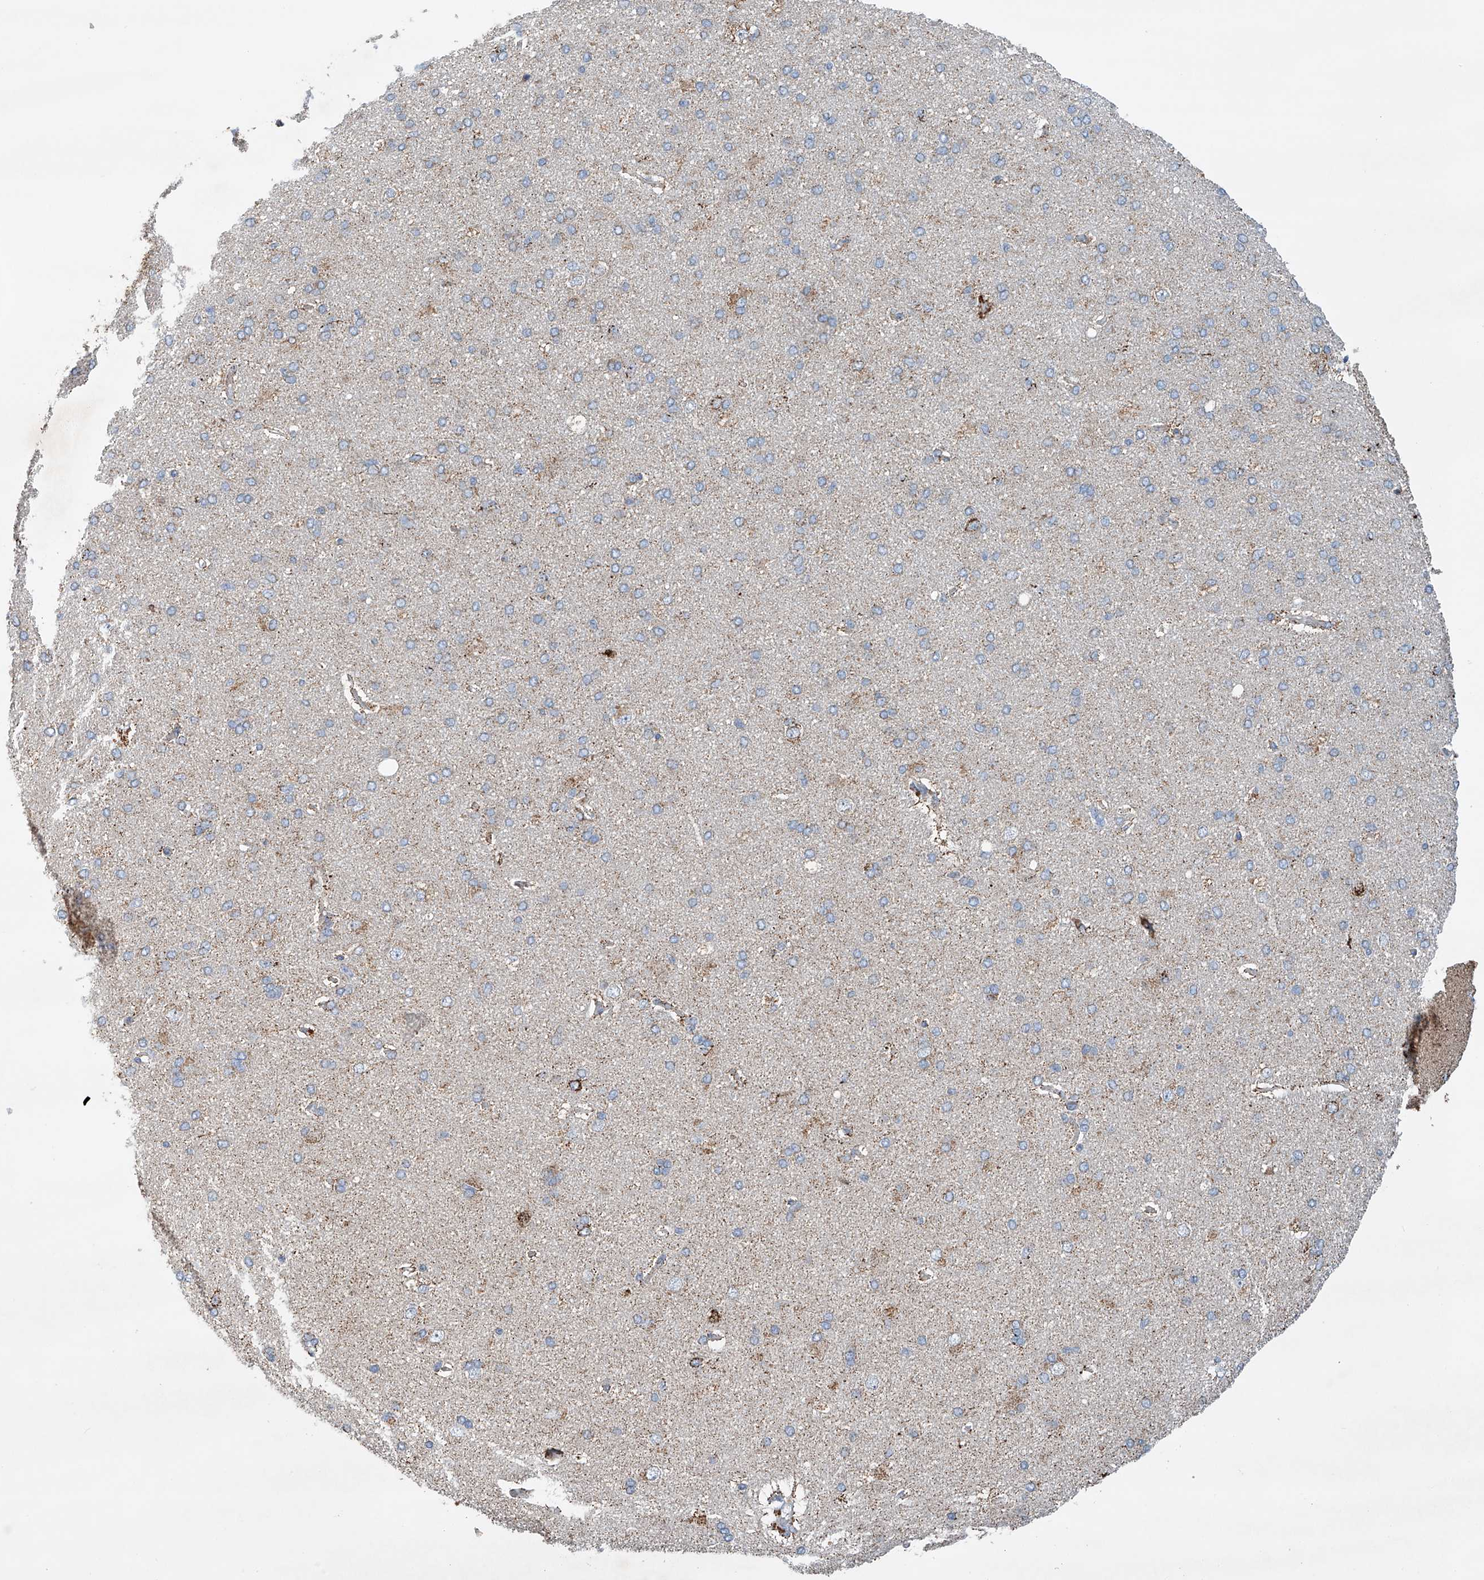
{"staining": {"intensity": "negative", "quantity": "none", "location": "none"}, "tissue": "cerebral cortex", "cell_type": "Endothelial cells", "image_type": "normal", "snomed": [{"axis": "morphology", "description": "Normal tissue, NOS"}, {"axis": "topography", "description": "Cerebral cortex"}], "caption": "A micrograph of cerebral cortex stained for a protein exhibits no brown staining in endothelial cells. (Stains: DAB (3,3'-diaminobenzidine) IHC with hematoxylin counter stain, Microscopy: brightfield microscopy at high magnification).", "gene": "GPC4", "patient": {"sex": "male", "age": 62}}